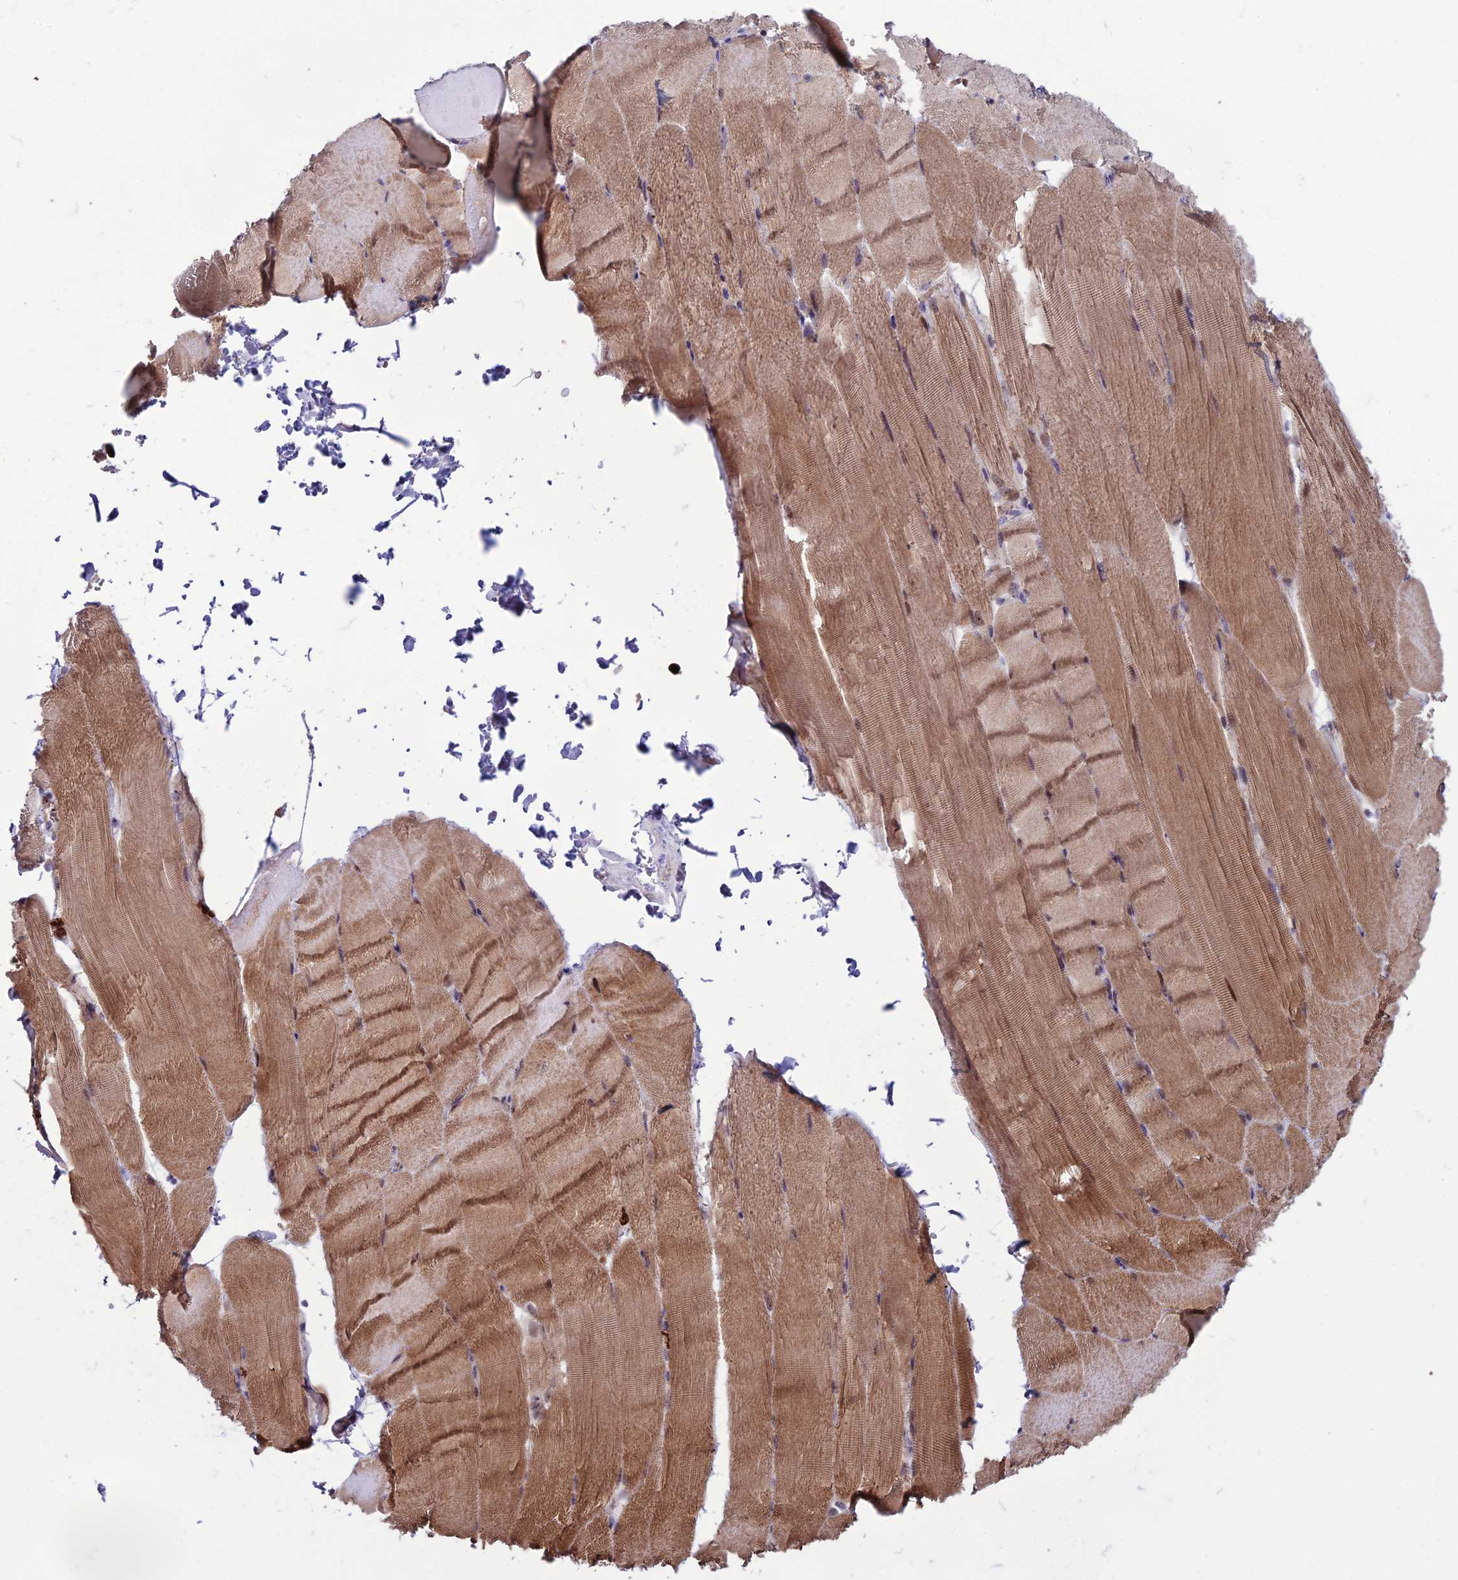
{"staining": {"intensity": "moderate", "quantity": ">75%", "location": "cytoplasmic/membranous,nuclear"}, "tissue": "skeletal muscle", "cell_type": "Myocytes", "image_type": "normal", "snomed": [{"axis": "morphology", "description": "Normal tissue, NOS"}, {"axis": "topography", "description": "Skeletal muscle"}, {"axis": "topography", "description": "Parathyroid gland"}], "caption": "Myocytes reveal medium levels of moderate cytoplasmic/membranous,nuclear expression in approximately >75% of cells in normal skeletal muscle.", "gene": "COL6A6", "patient": {"sex": "female", "age": 37}}